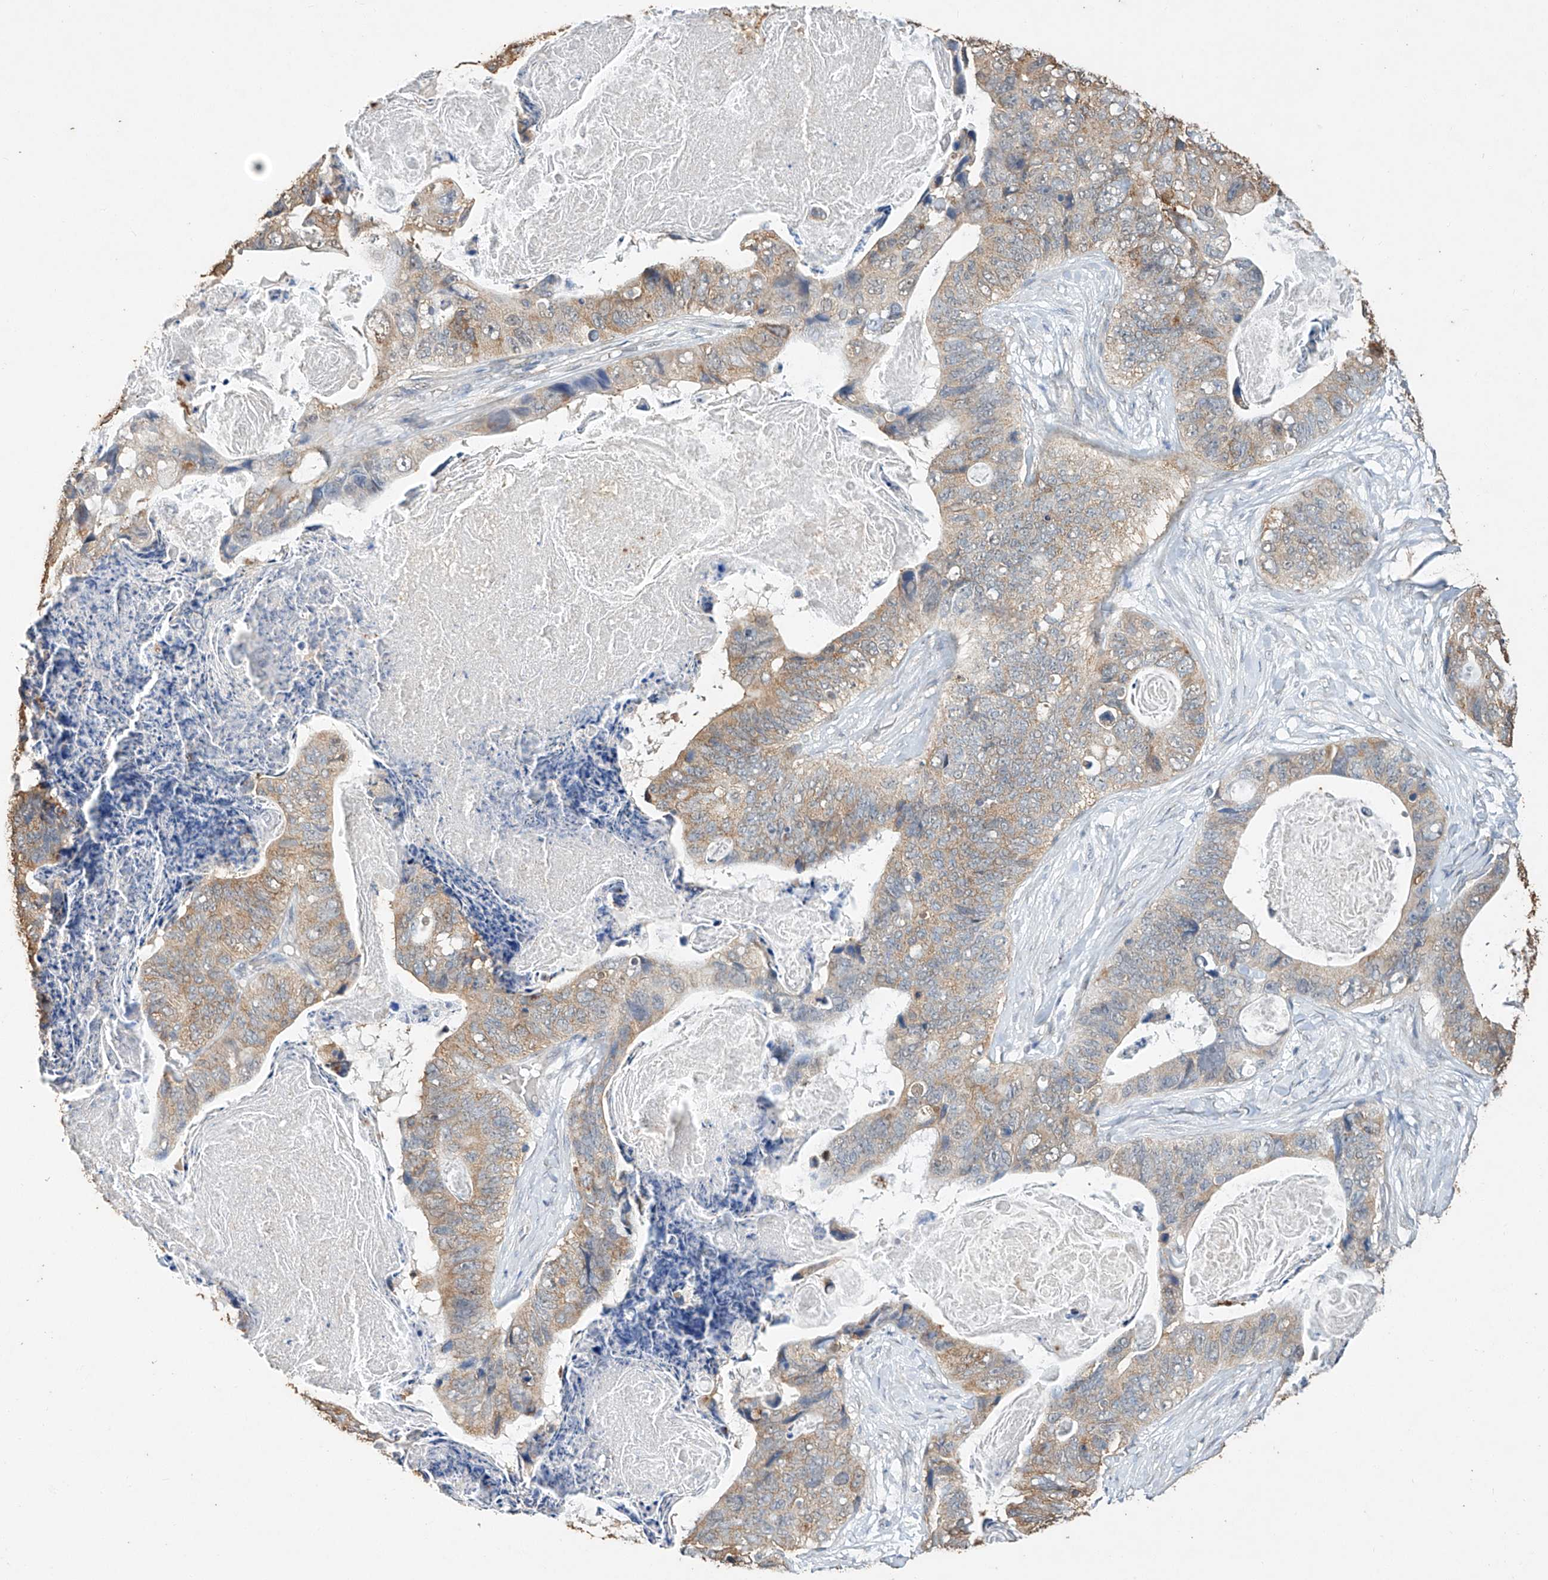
{"staining": {"intensity": "weak", "quantity": "25%-75%", "location": "cytoplasmic/membranous"}, "tissue": "stomach cancer", "cell_type": "Tumor cells", "image_type": "cancer", "snomed": [{"axis": "morphology", "description": "Adenocarcinoma, NOS"}, {"axis": "topography", "description": "Stomach"}], "caption": "Tumor cells show low levels of weak cytoplasmic/membranous staining in about 25%-75% of cells in stomach adenocarcinoma. Nuclei are stained in blue.", "gene": "CERS4", "patient": {"sex": "female", "age": 89}}